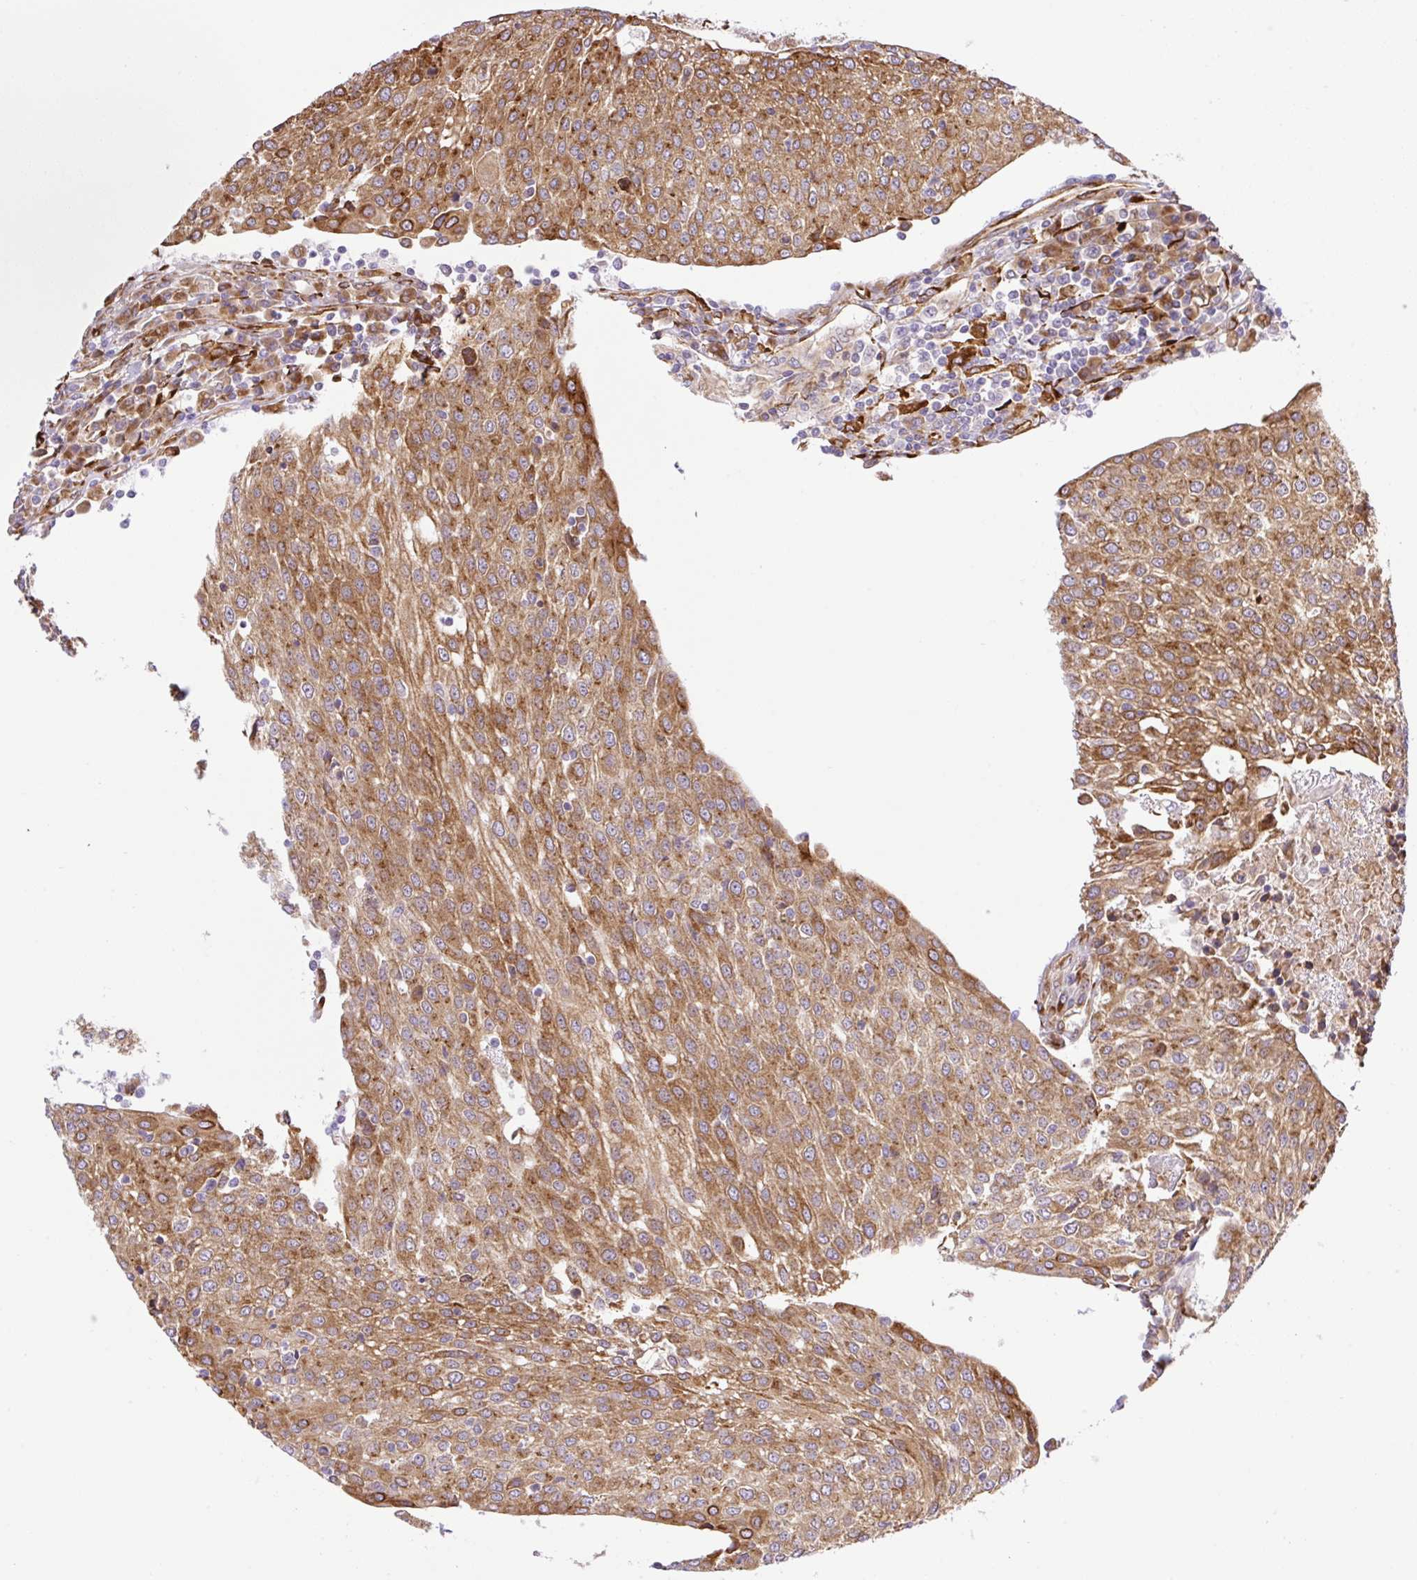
{"staining": {"intensity": "moderate", "quantity": ">75%", "location": "cytoplasmic/membranous"}, "tissue": "urothelial cancer", "cell_type": "Tumor cells", "image_type": "cancer", "snomed": [{"axis": "morphology", "description": "Urothelial carcinoma, High grade"}, {"axis": "topography", "description": "Urinary bladder"}], "caption": "Moderate cytoplasmic/membranous protein positivity is identified in approximately >75% of tumor cells in urothelial cancer.", "gene": "RAB30", "patient": {"sex": "female", "age": 85}}